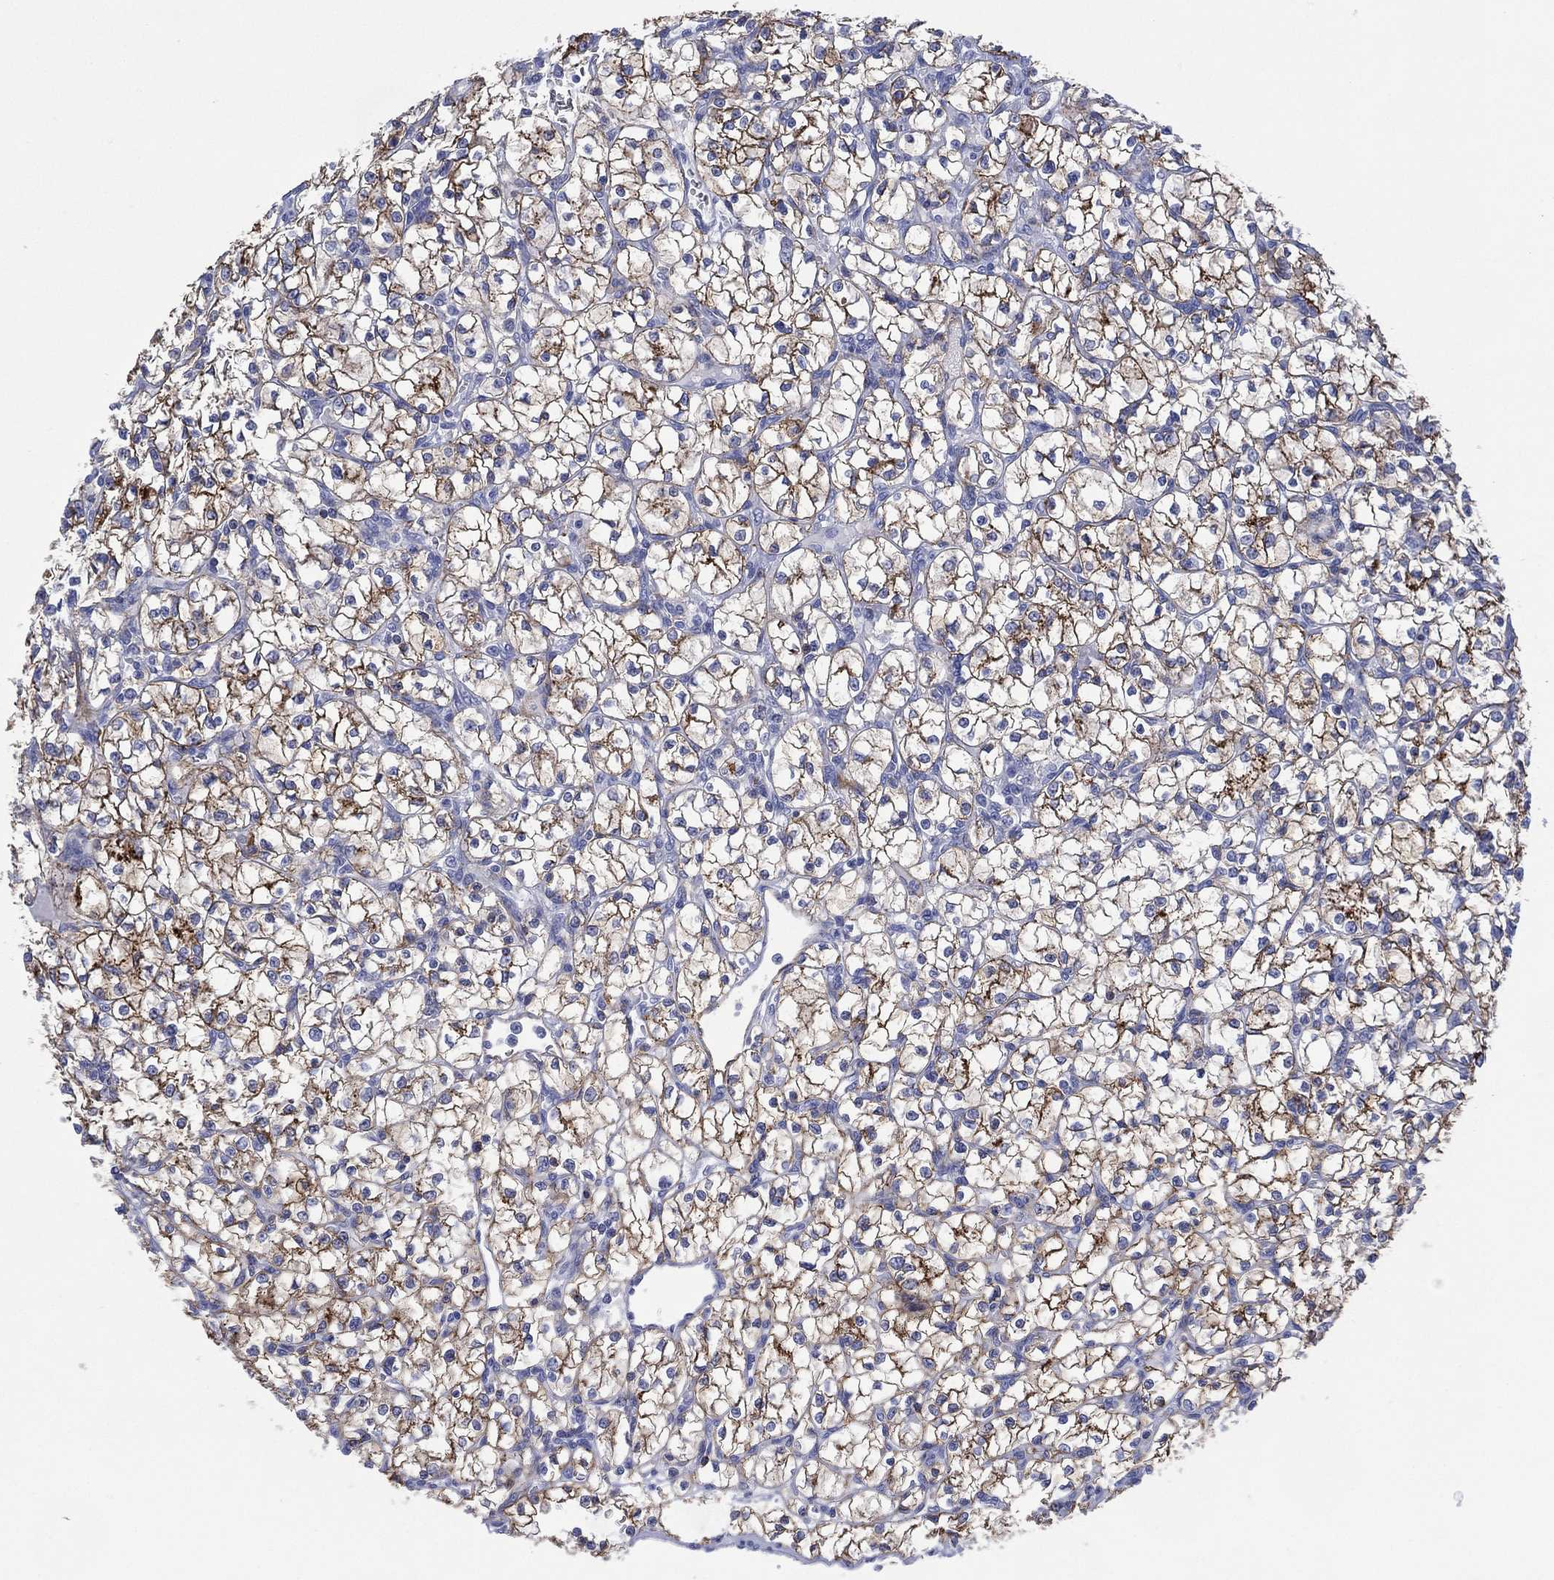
{"staining": {"intensity": "strong", "quantity": "25%-75%", "location": "cytoplasmic/membranous"}, "tissue": "renal cancer", "cell_type": "Tumor cells", "image_type": "cancer", "snomed": [{"axis": "morphology", "description": "Adenocarcinoma, NOS"}, {"axis": "topography", "description": "Kidney"}], "caption": "Protein staining of adenocarcinoma (renal) tissue shows strong cytoplasmic/membranous expression in approximately 25%-75% of tumor cells. Nuclei are stained in blue.", "gene": "DPP4", "patient": {"sex": "female", "age": 64}}